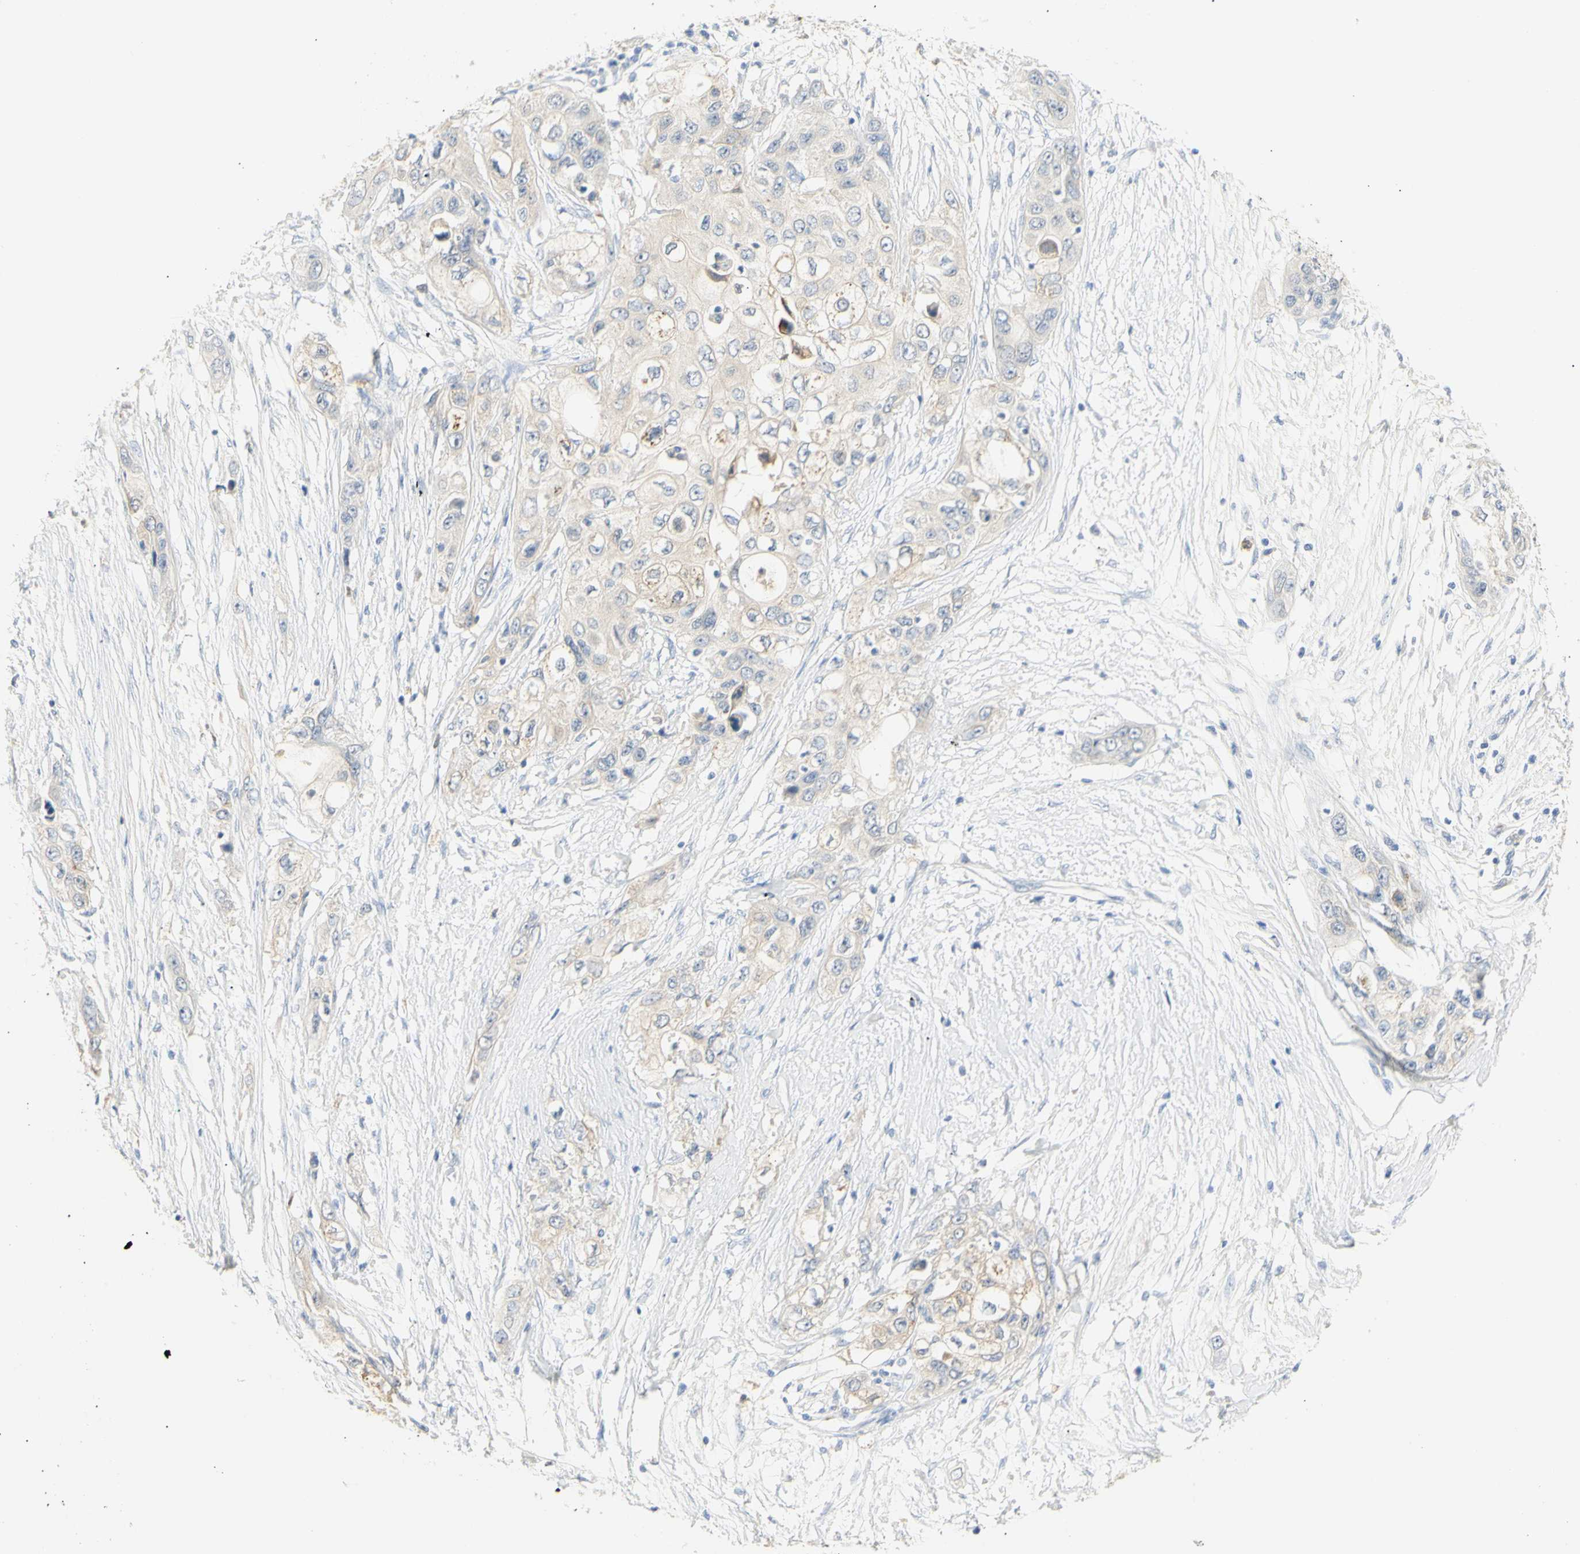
{"staining": {"intensity": "moderate", "quantity": "25%-75%", "location": "cytoplasmic/membranous"}, "tissue": "pancreatic cancer", "cell_type": "Tumor cells", "image_type": "cancer", "snomed": [{"axis": "morphology", "description": "Adenocarcinoma, NOS"}, {"axis": "topography", "description": "Pancreas"}], "caption": "Immunohistochemistry (IHC) image of neoplastic tissue: human adenocarcinoma (pancreatic) stained using IHC displays medium levels of moderate protein expression localized specifically in the cytoplasmic/membranous of tumor cells, appearing as a cytoplasmic/membranous brown color.", "gene": "B4GALNT3", "patient": {"sex": "female", "age": 70}}